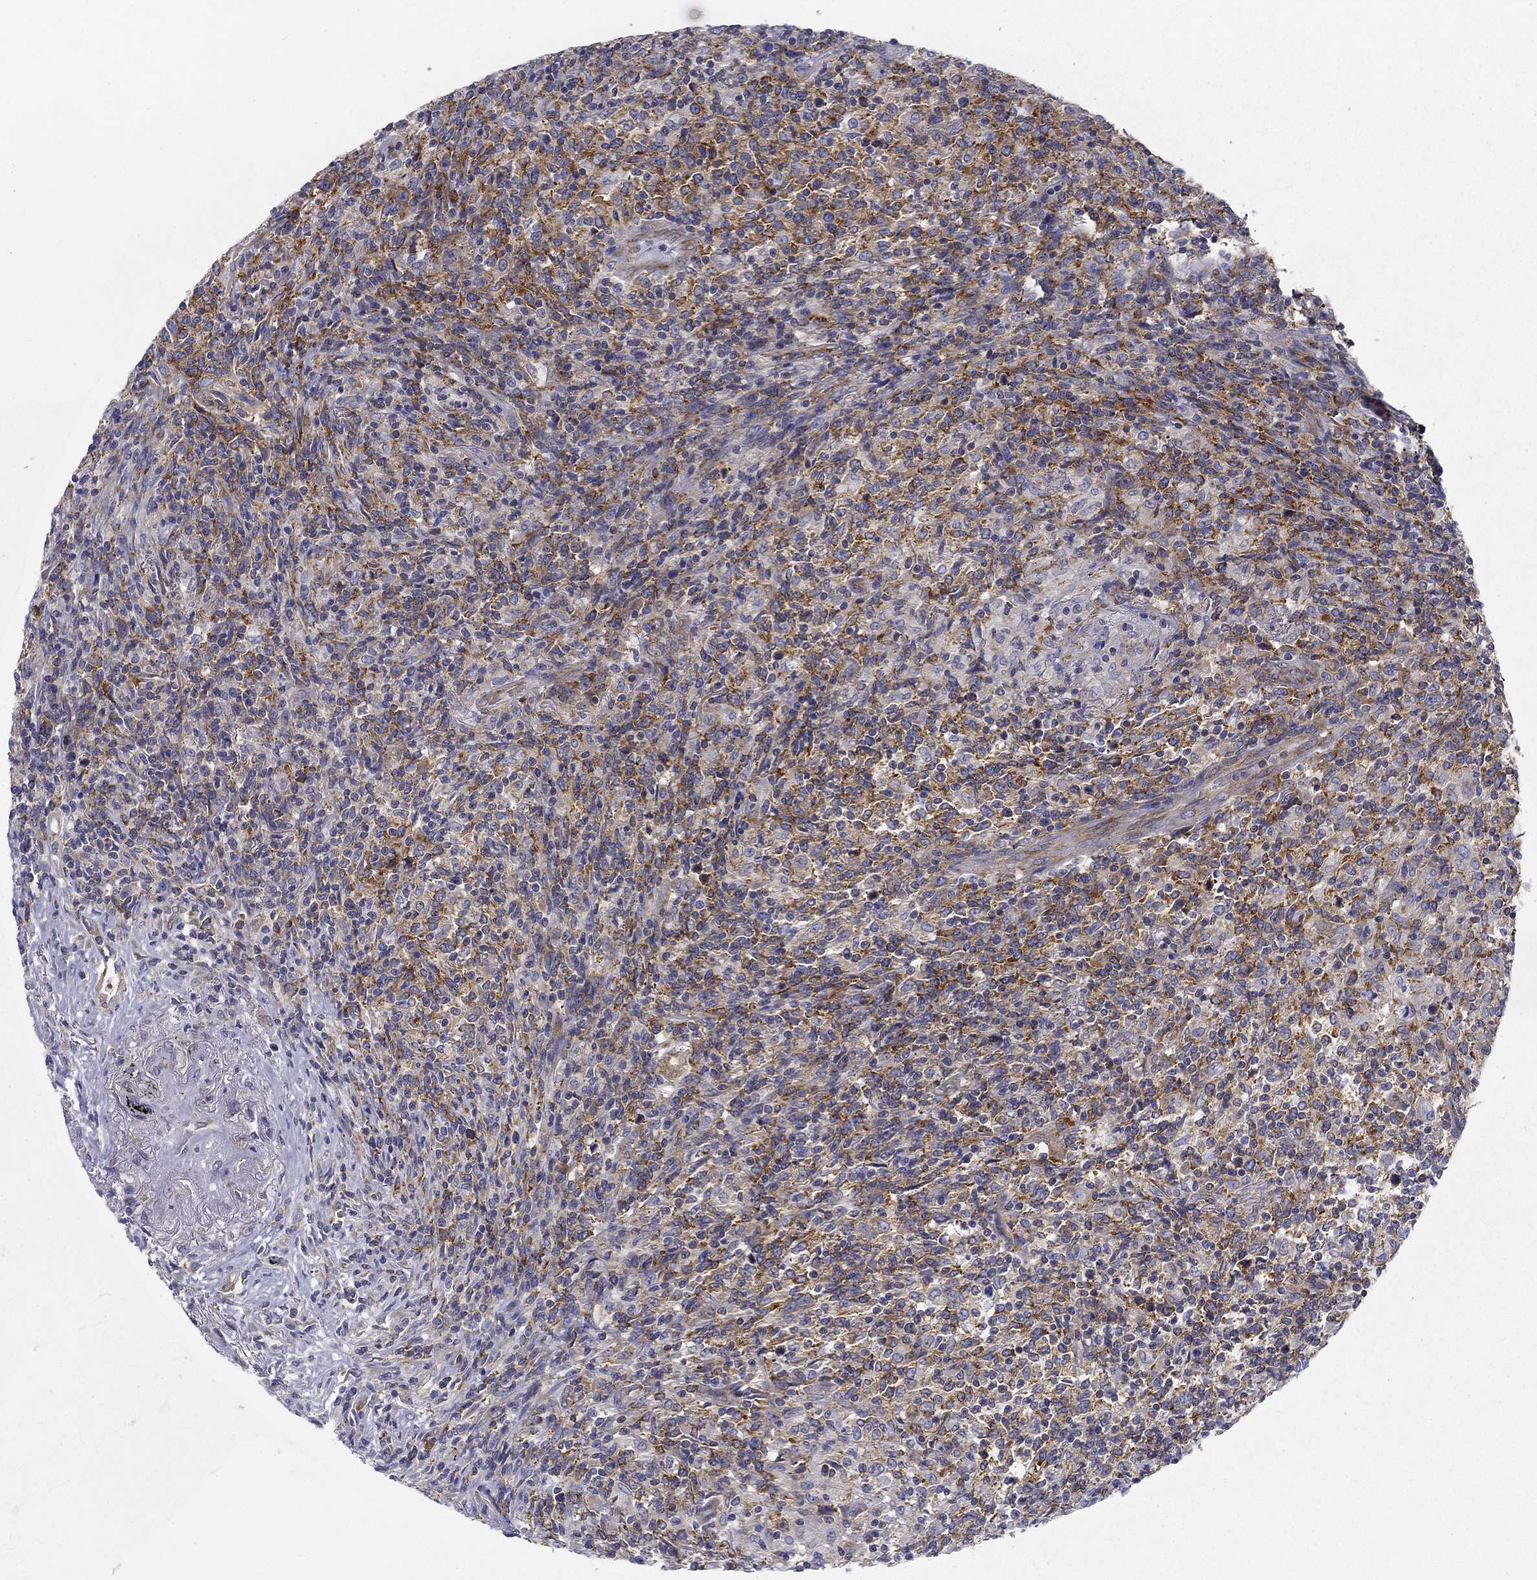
{"staining": {"intensity": "strong", "quantity": "25%-75%", "location": "cytoplasmic/membranous"}, "tissue": "lymphoma", "cell_type": "Tumor cells", "image_type": "cancer", "snomed": [{"axis": "morphology", "description": "Malignant lymphoma, non-Hodgkin's type, High grade"}, {"axis": "topography", "description": "Lung"}], "caption": "High-grade malignant lymphoma, non-Hodgkin's type stained with a brown dye demonstrates strong cytoplasmic/membranous positive staining in about 25%-75% of tumor cells.", "gene": "FXR1", "patient": {"sex": "male", "age": 79}}